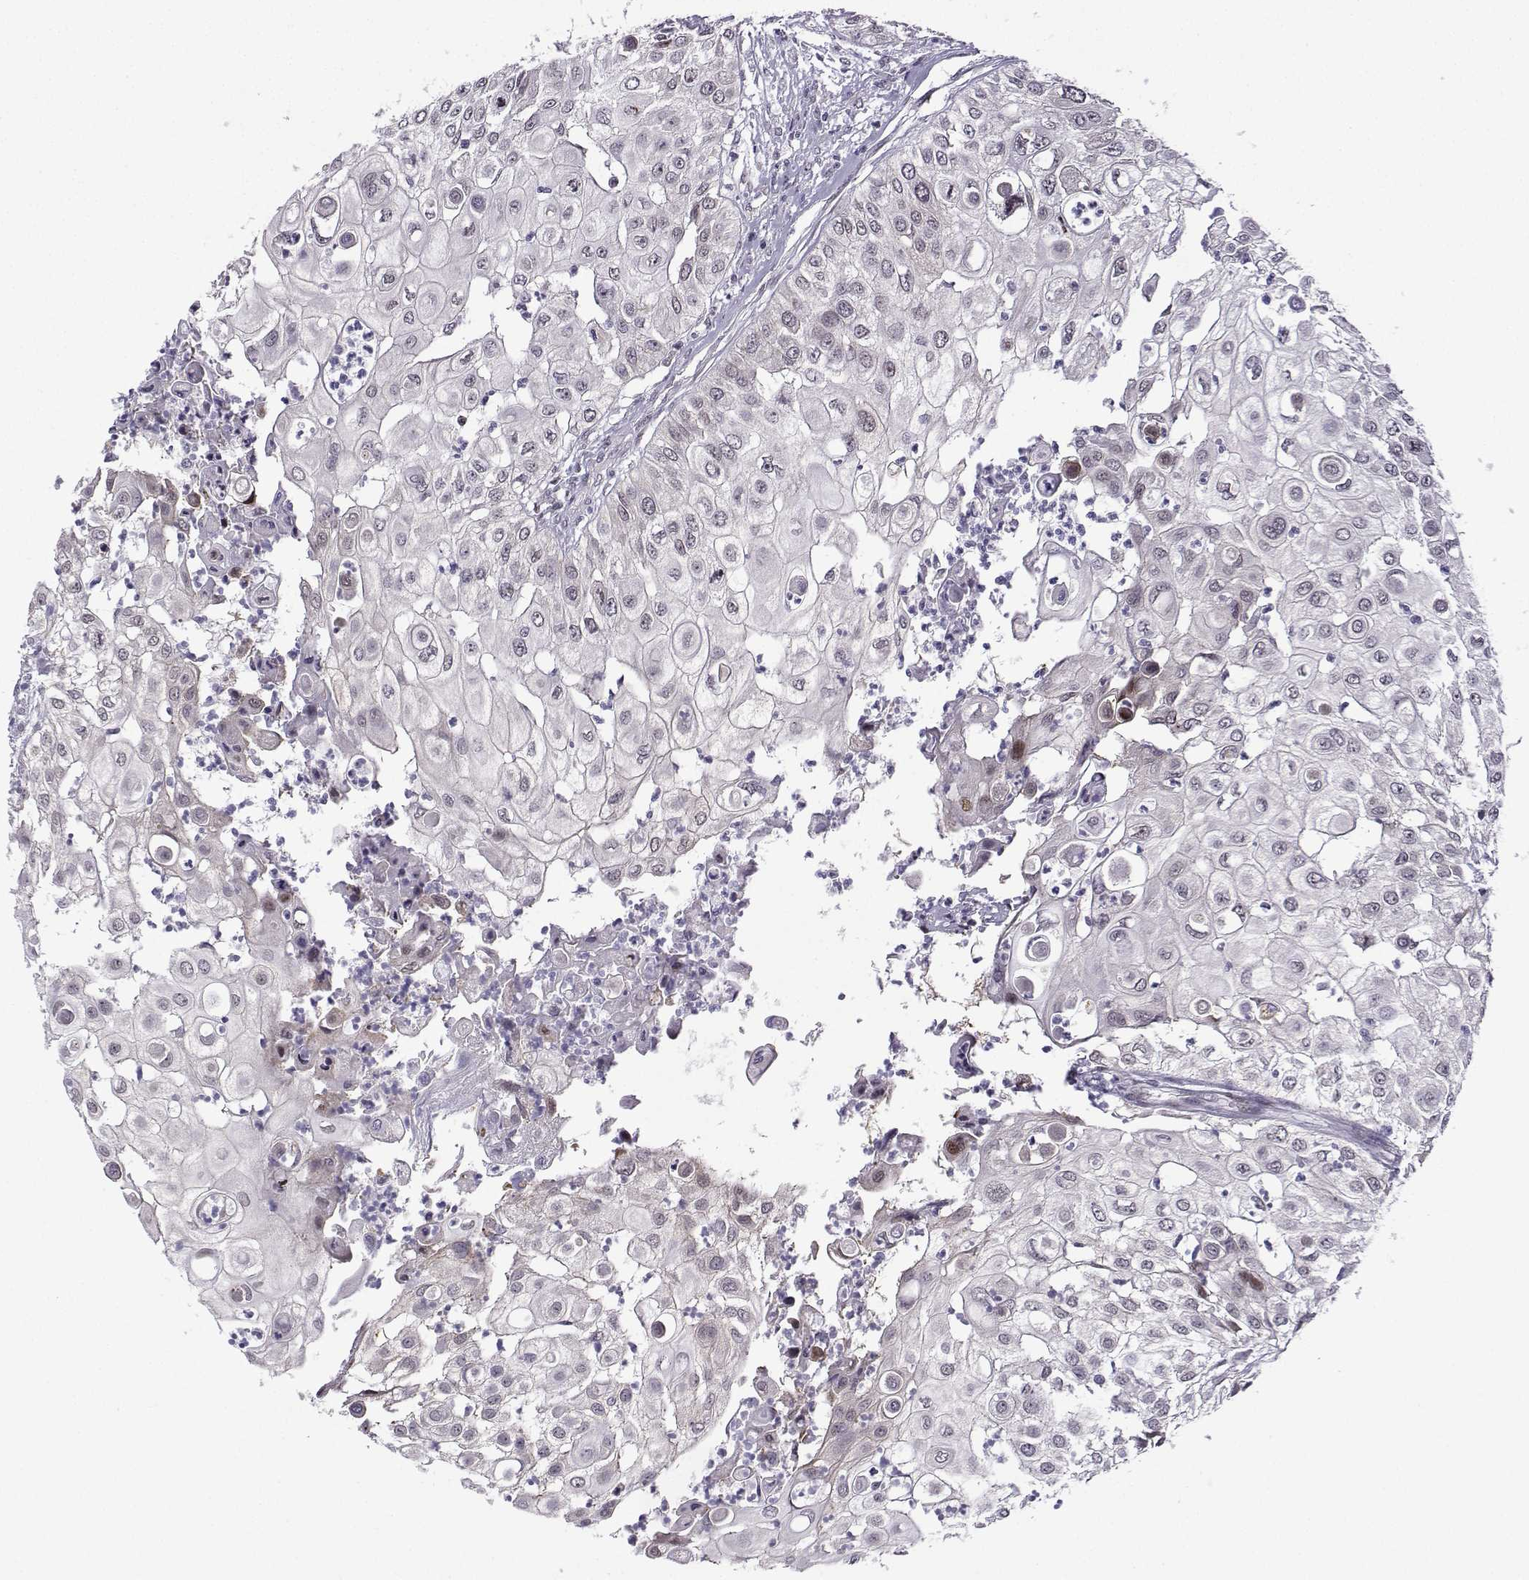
{"staining": {"intensity": "negative", "quantity": "none", "location": "none"}, "tissue": "urothelial cancer", "cell_type": "Tumor cells", "image_type": "cancer", "snomed": [{"axis": "morphology", "description": "Urothelial carcinoma, High grade"}, {"axis": "topography", "description": "Urinary bladder"}], "caption": "Protein analysis of urothelial carcinoma (high-grade) displays no significant positivity in tumor cells.", "gene": "FGF3", "patient": {"sex": "female", "age": 79}}